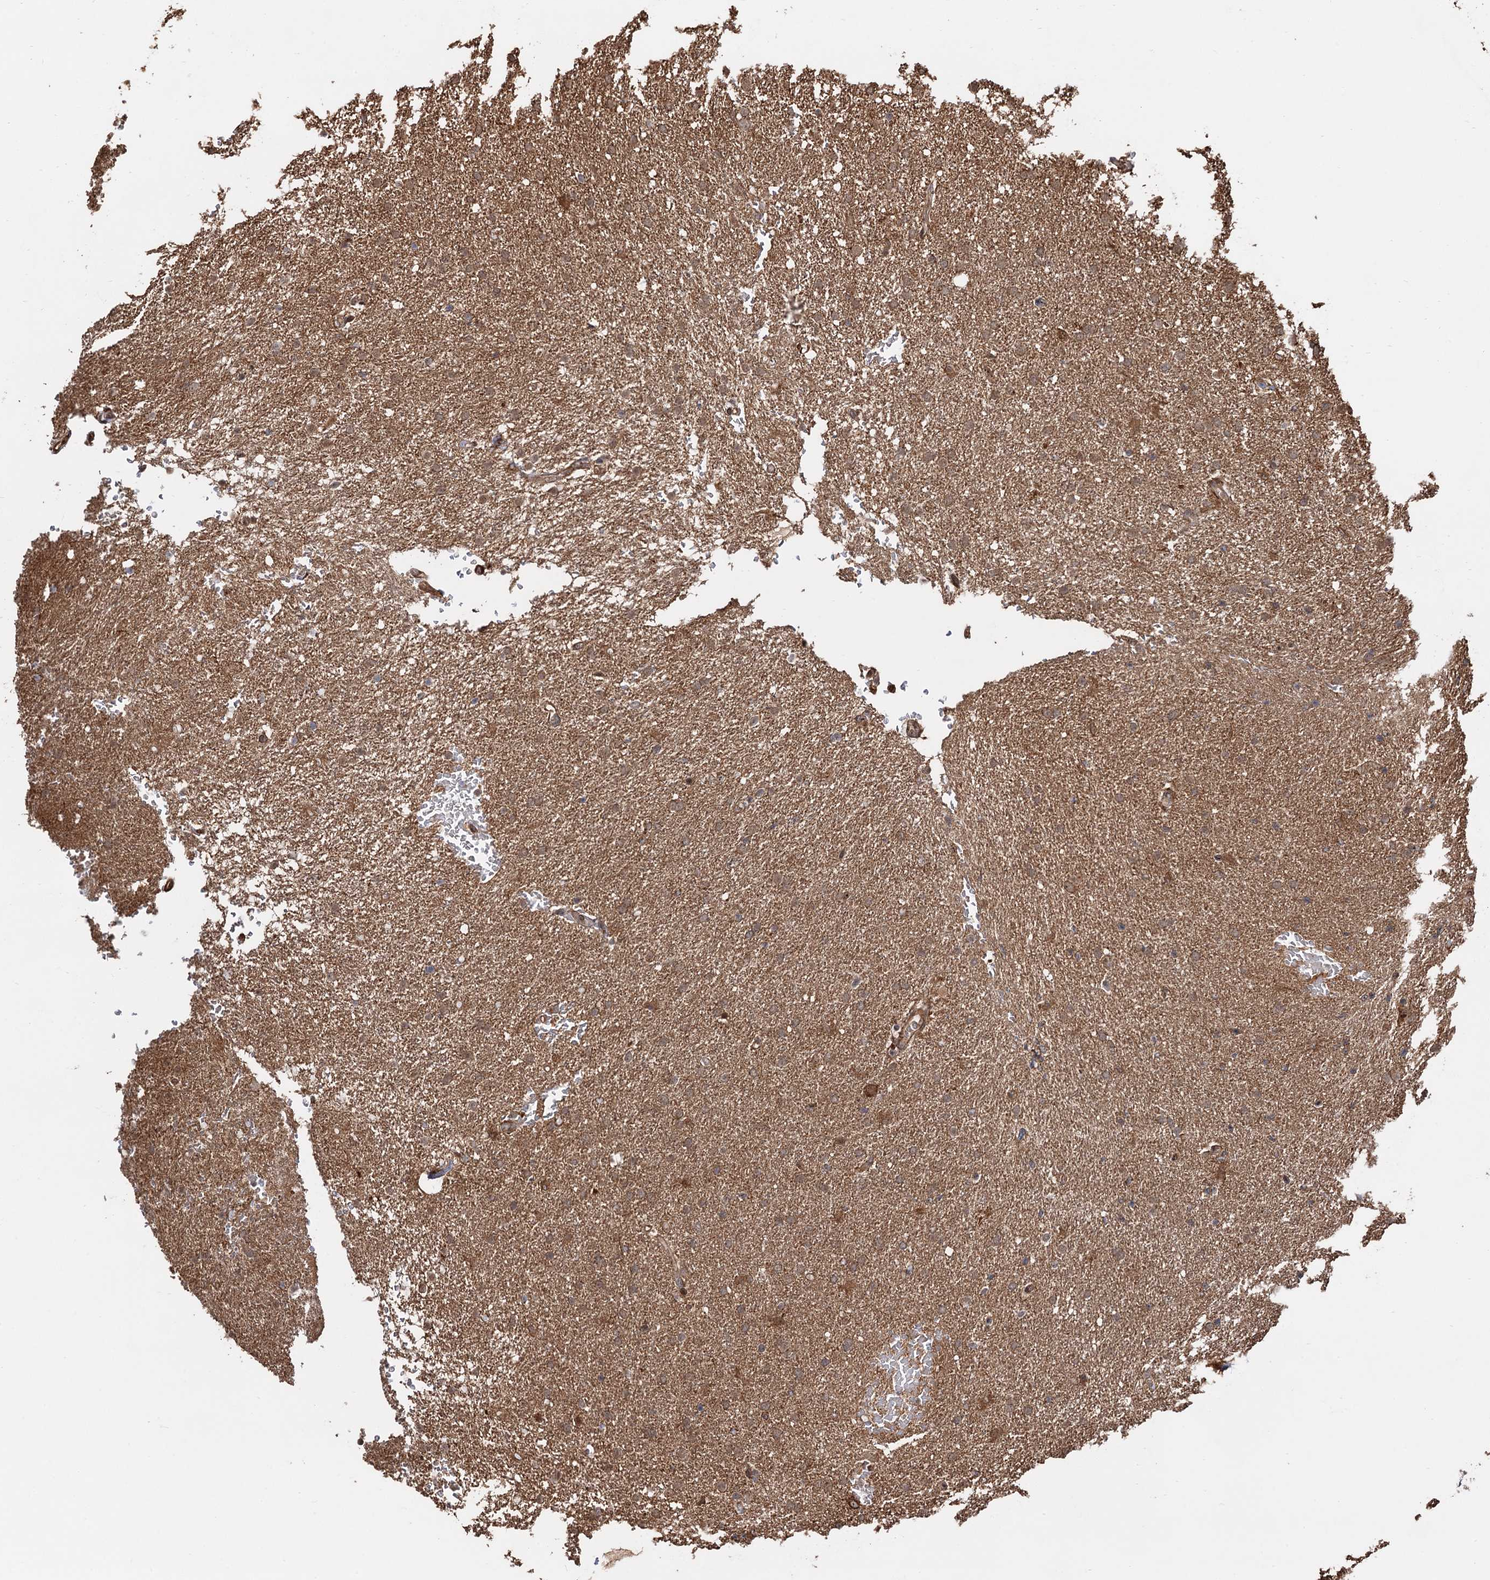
{"staining": {"intensity": "moderate", "quantity": ">75%", "location": "cytoplasmic/membranous,nuclear"}, "tissue": "glioma", "cell_type": "Tumor cells", "image_type": "cancer", "snomed": [{"axis": "morphology", "description": "Glioma, malignant, High grade"}, {"axis": "topography", "description": "Brain"}], "caption": "An IHC histopathology image of tumor tissue is shown. Protein staining in brown labels moderate cytoplasmic/membranous and nuclear positivity in glioma within tumor cells.", "gene": "SNRNP25", "patient": {"sex": "male", "age": 72}}